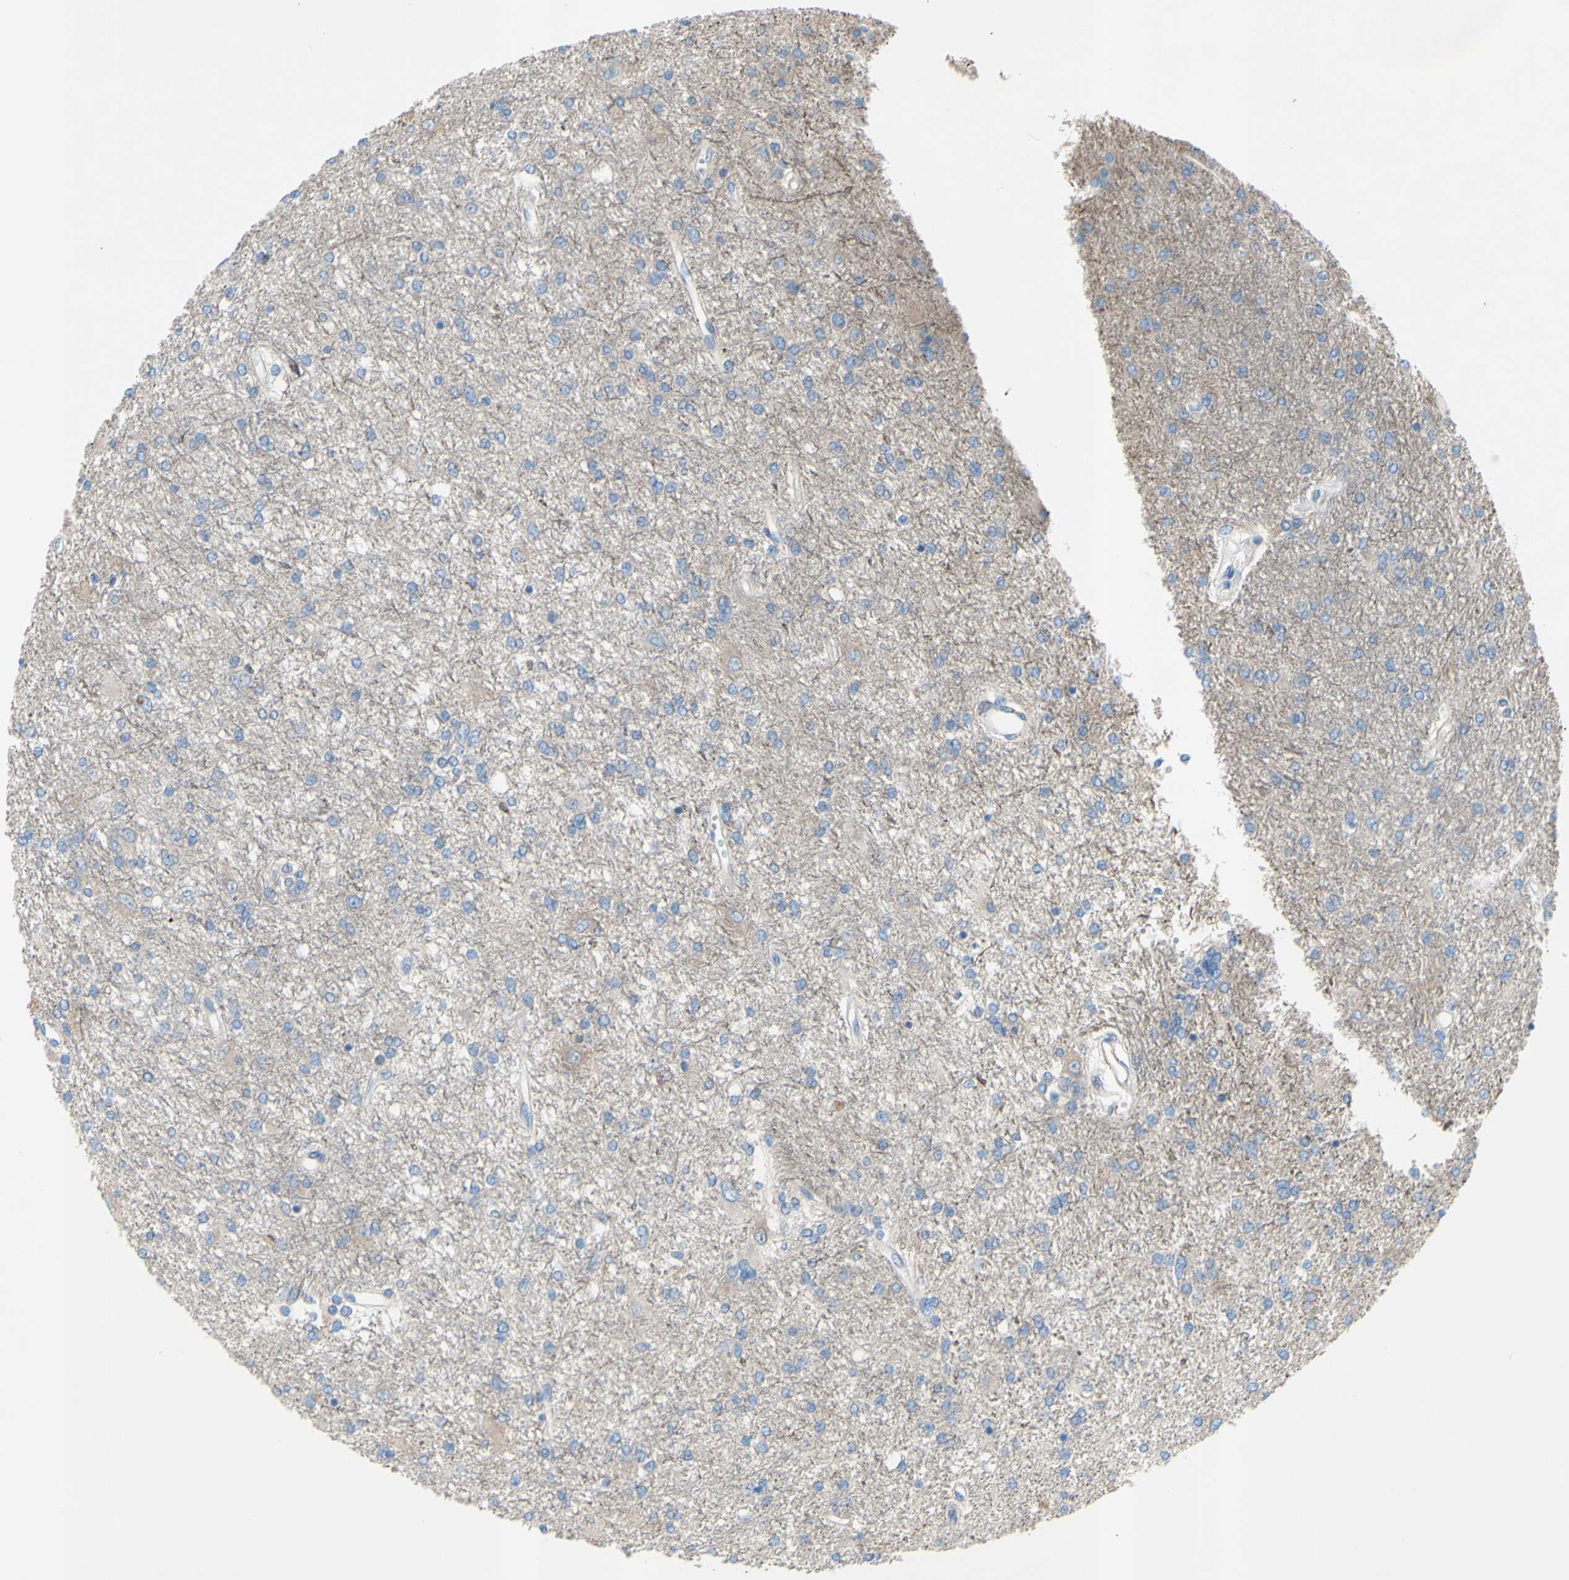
{"staining": {"intensity": "negative", "quantity": "none", "location": "none"}, "tissue": "glioma", "cell_type": "Tumor cells", "image_type": "cancer", "snomed": [{"axis": "morphology", "description": "Glioma, malignant, High grade"}, {"axis": "topography", "description": "Brain"}], "caption": "Immunohistochemical staining of human glioma demonstrates no significant staining in tumor cells. The staining was performed using DAB to visualize the protein expression in brown, while the nuclei were stained in blue with hematoxylin (Magnification: 20x).", "gene": "TMIGD2", "patient": {"sex": "female", "age": 59}}